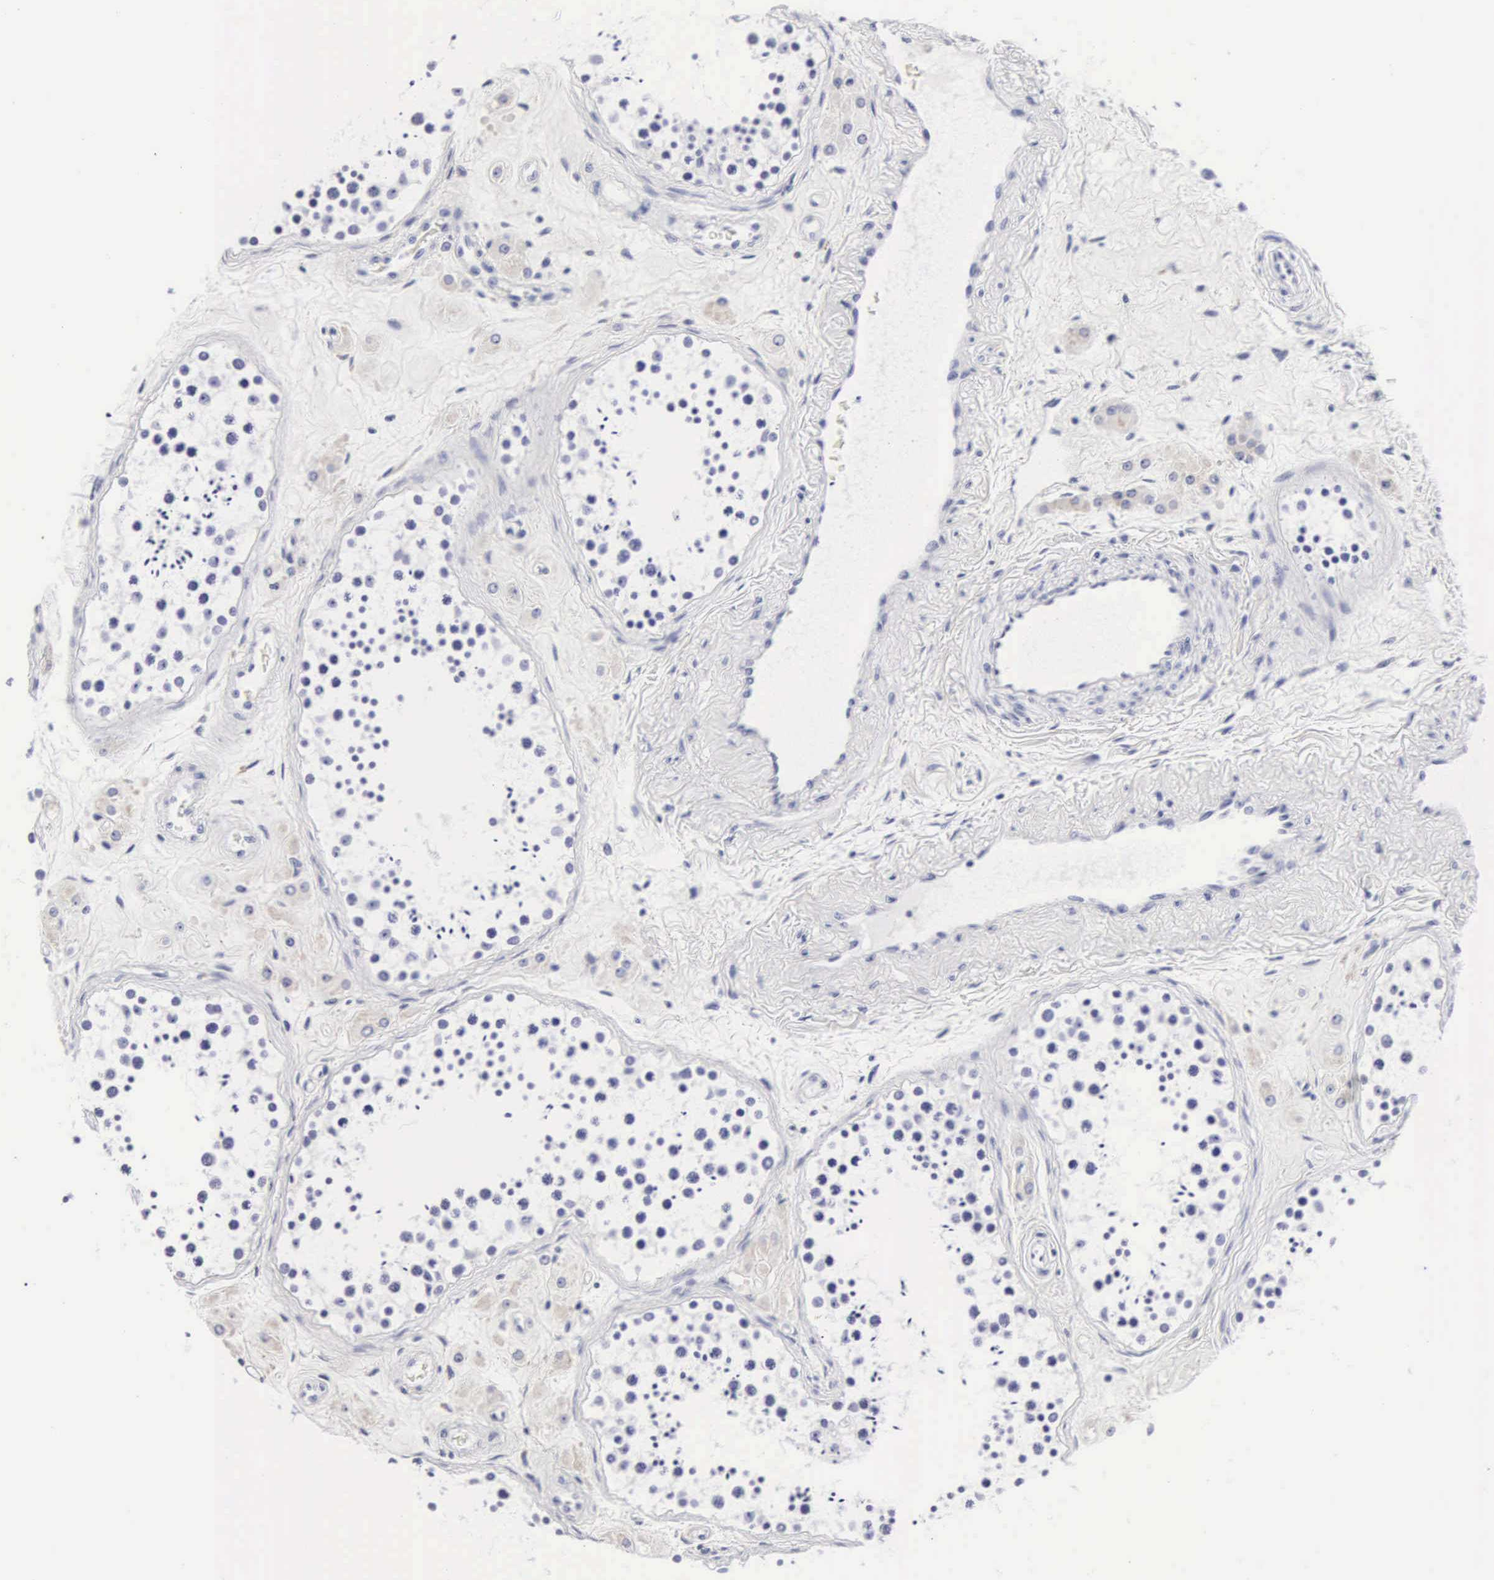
{"staining": {"intensity": "negative", "quantity": "none", "location": "none"}, "tissue": "testis", "cell_type": "Cells in seminiferous ducts", "image_type": "normal", "snomed": [{"axis": "morphology", "description": "Normal tissue, NOS"}, {"axis": "topography", "description": "Testis"}], "caption": "Immunohistochemistry photomicrograph of normal testis: testis stained with DAB (3,3'-diaminobenzidine) reveals no significant protein staining in cells in seminiferous ducts. (Immunohistochemistry (ihc), brightfield microscopy, high magnification).", "gene": "RNASE6", "patient": {"sex": "male", "age": 38}}